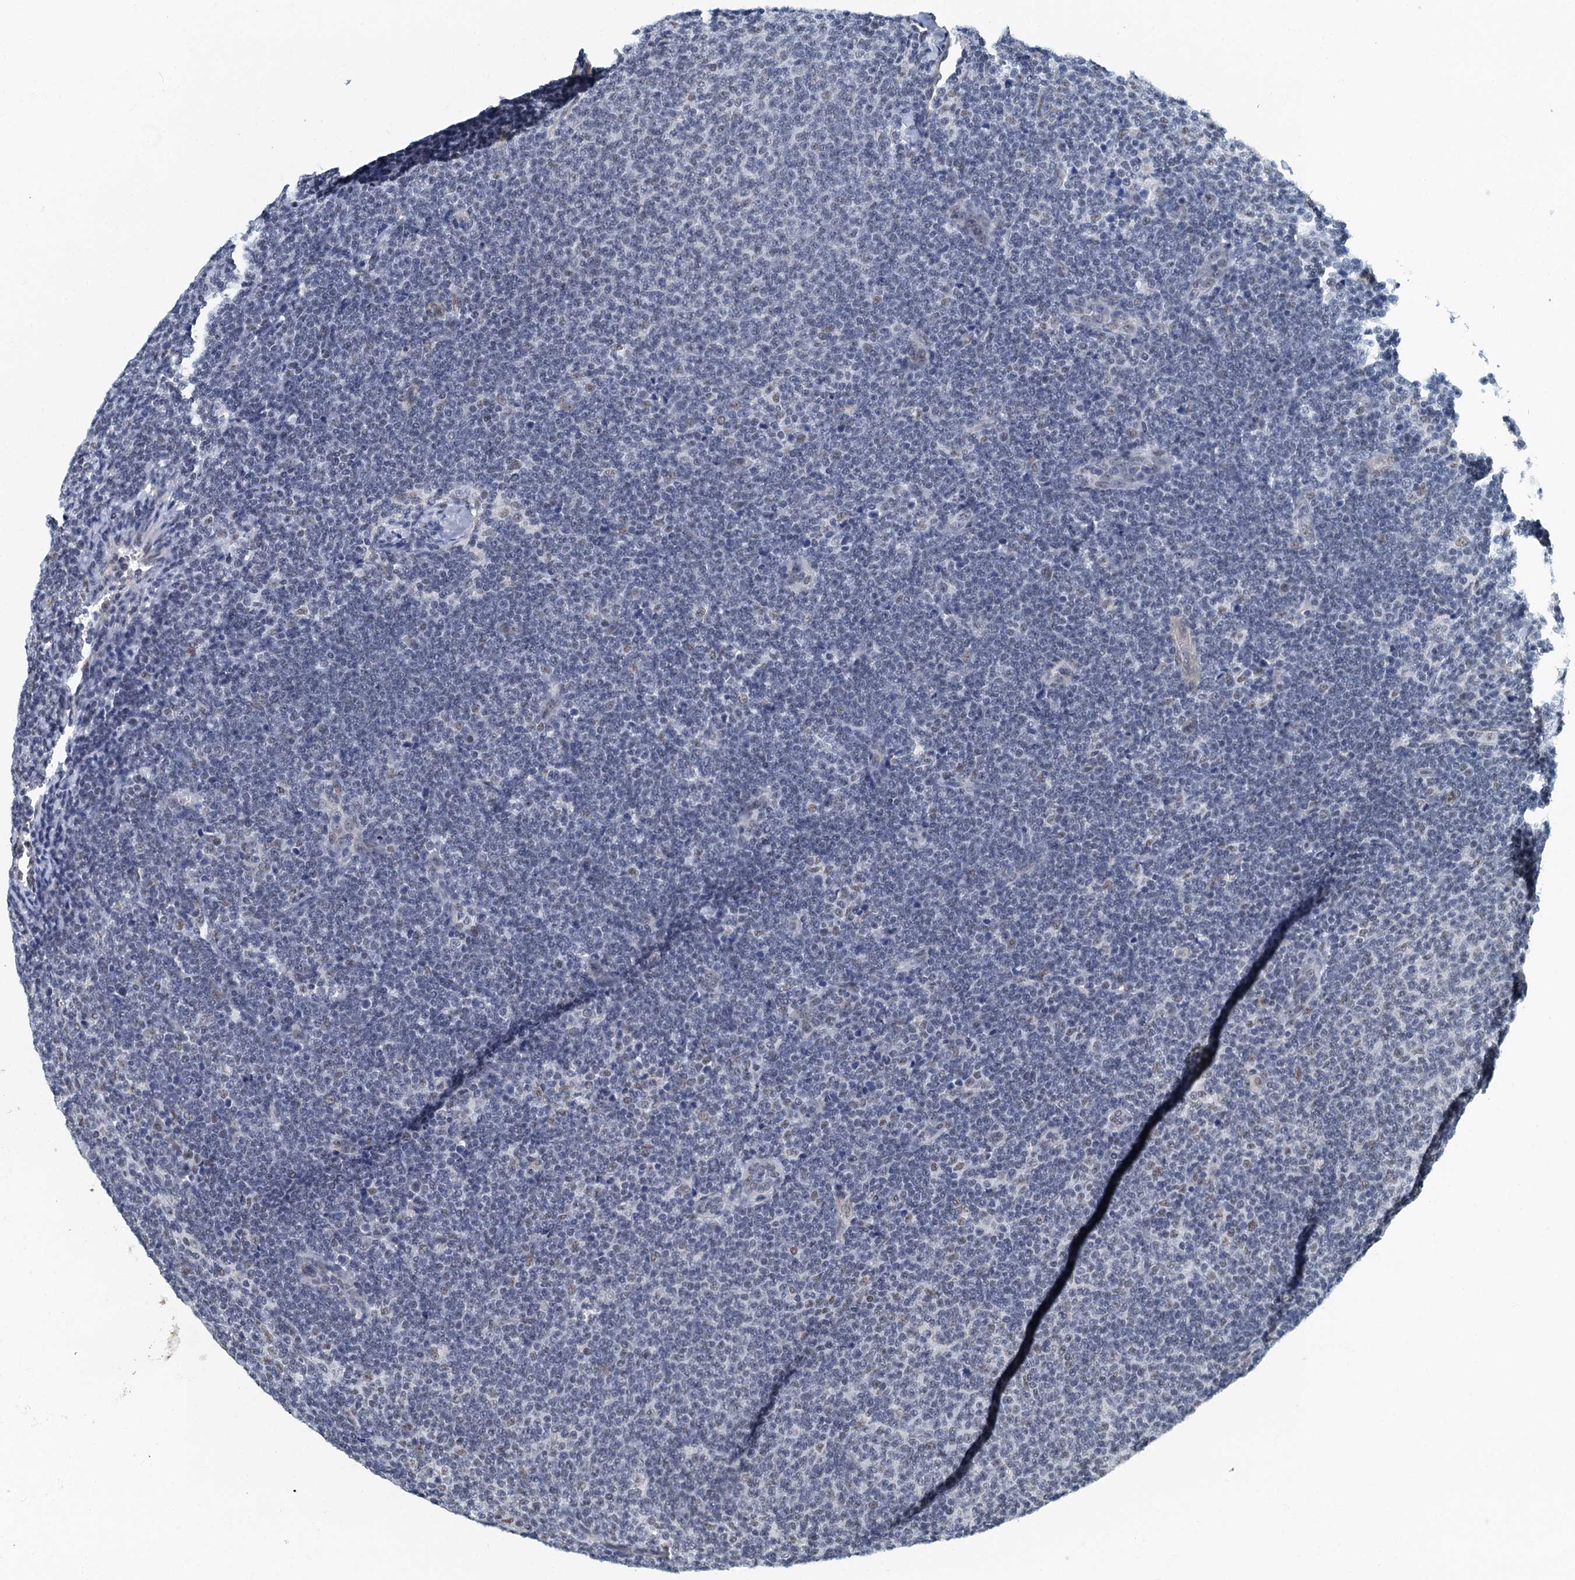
{"staining": {"intensity": "weak", "quantity": "<25%", "location": "nuclear"}, "tissue": "lymphoma", "cell_type": "Tumor cells", "image_type": "cancer", "snomed": [{"axis": "morphology", "description": "Malignant lymphoma, non-Hodgkin's type, Low grade"}, {"axis": "topography", "description": "Lymph node"}], "caption": "DAB (3,3'-diaminobenzidine) immunohistochemical staining of lymphoma displays no significant staining in tumor cells. Nuclei are stained in blue.", "gene": "GADL1", "patient": {"sex": "male", "age": 66}}